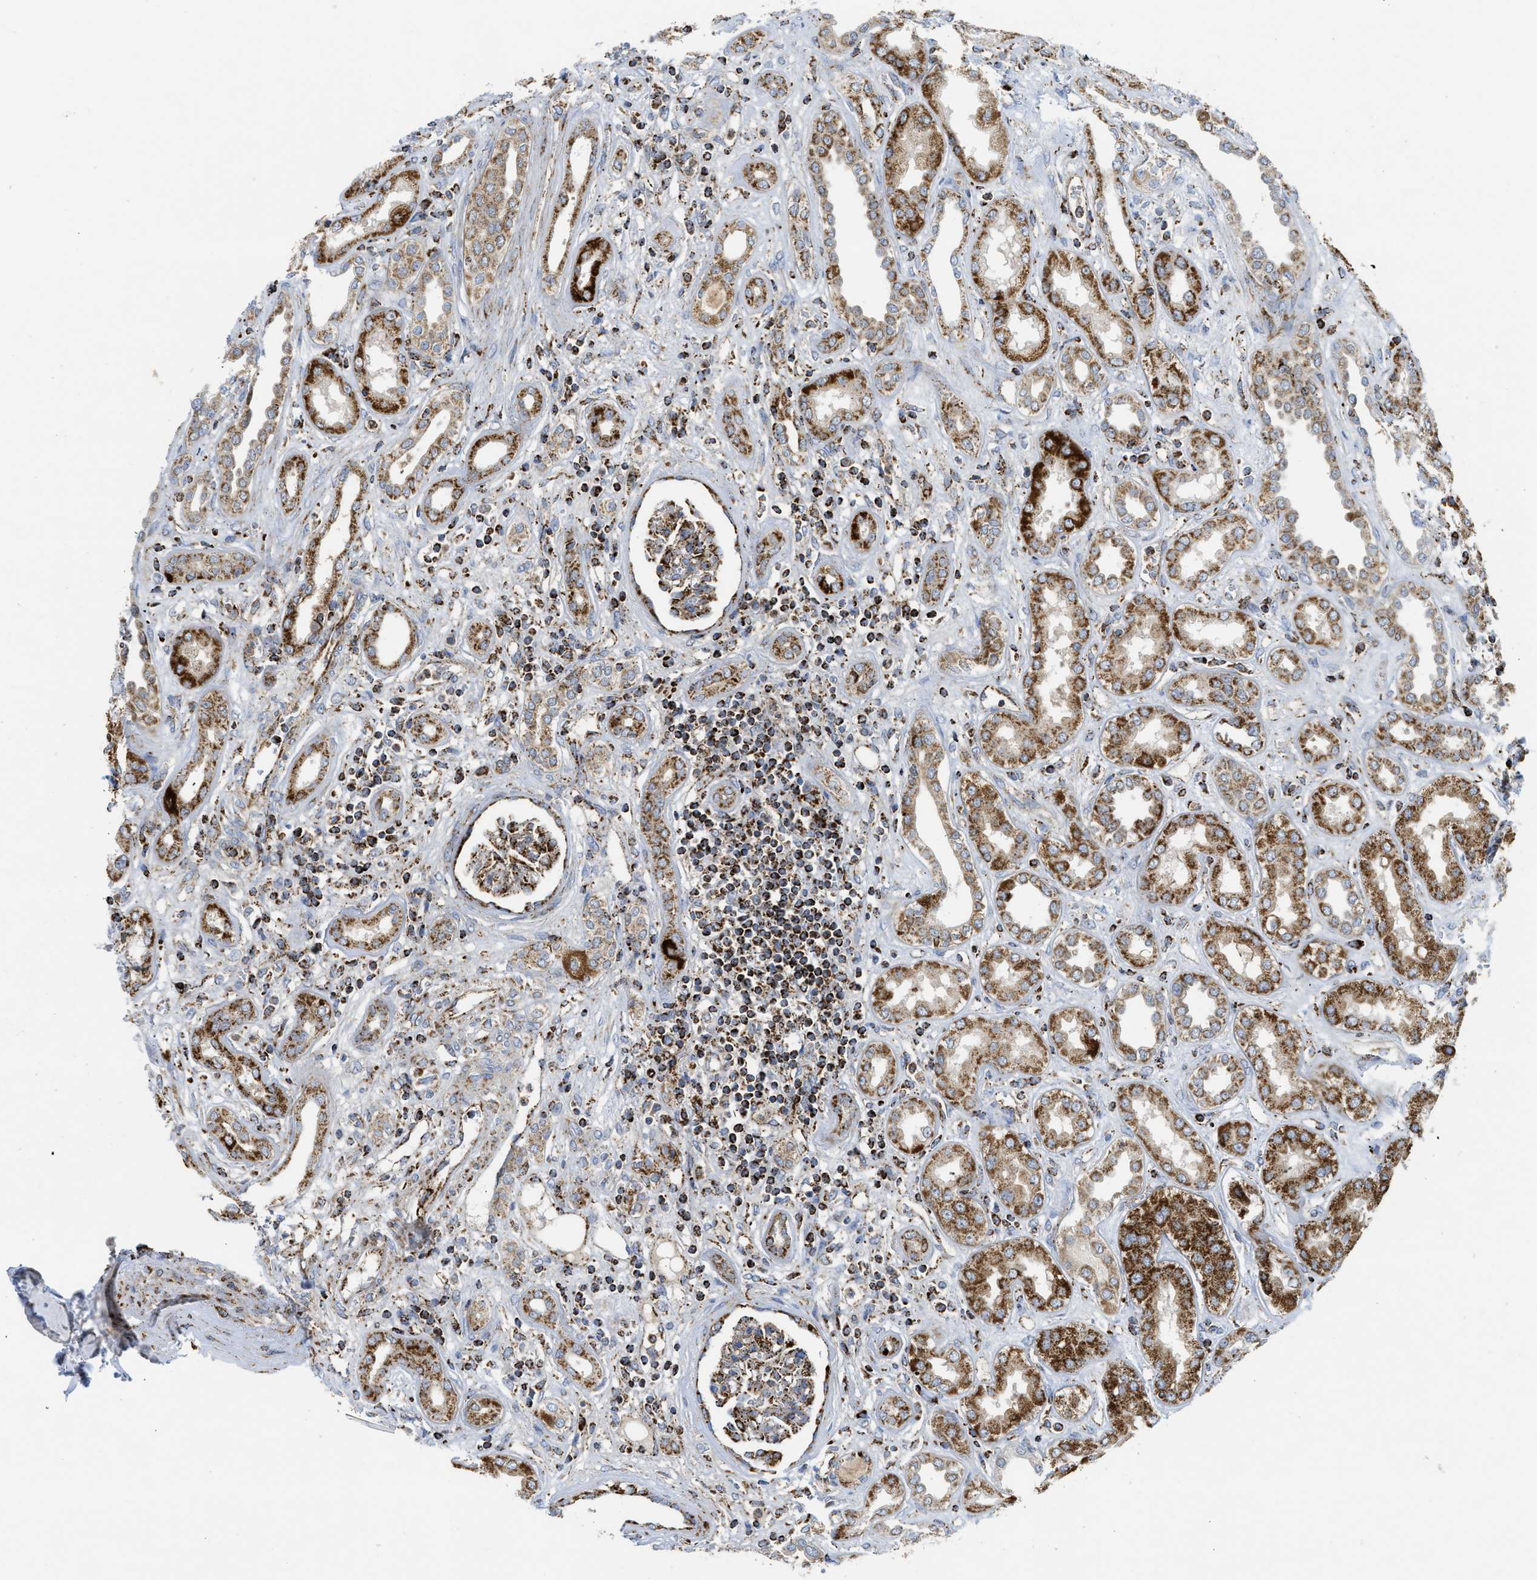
{"staining": {"intensity": "strong", "quantity": ">75%", "location": "cytoplasmic/membranous"}, "tissue": "kidney", "cell_type": "Cells in glomeruli", "image_type": "normal", "snomed": [{"axis": "morphology", "description": "Normal tissue, NOS"}, {"axis": "topography", "description": "Kidney"}], "caption": "Protein staining of normal kidney demonstrates strong cytoplasmic/membranous expression in approximately >75% of cells in glomeruli. The staining was performed using DAB (3,3'-diaminobenzidine), with brown indicating positive protein expression. Nuclei are stained blue with hematoxylin.", "gene": "SQOR", "patient": {"sex": "male", "age": 59}}